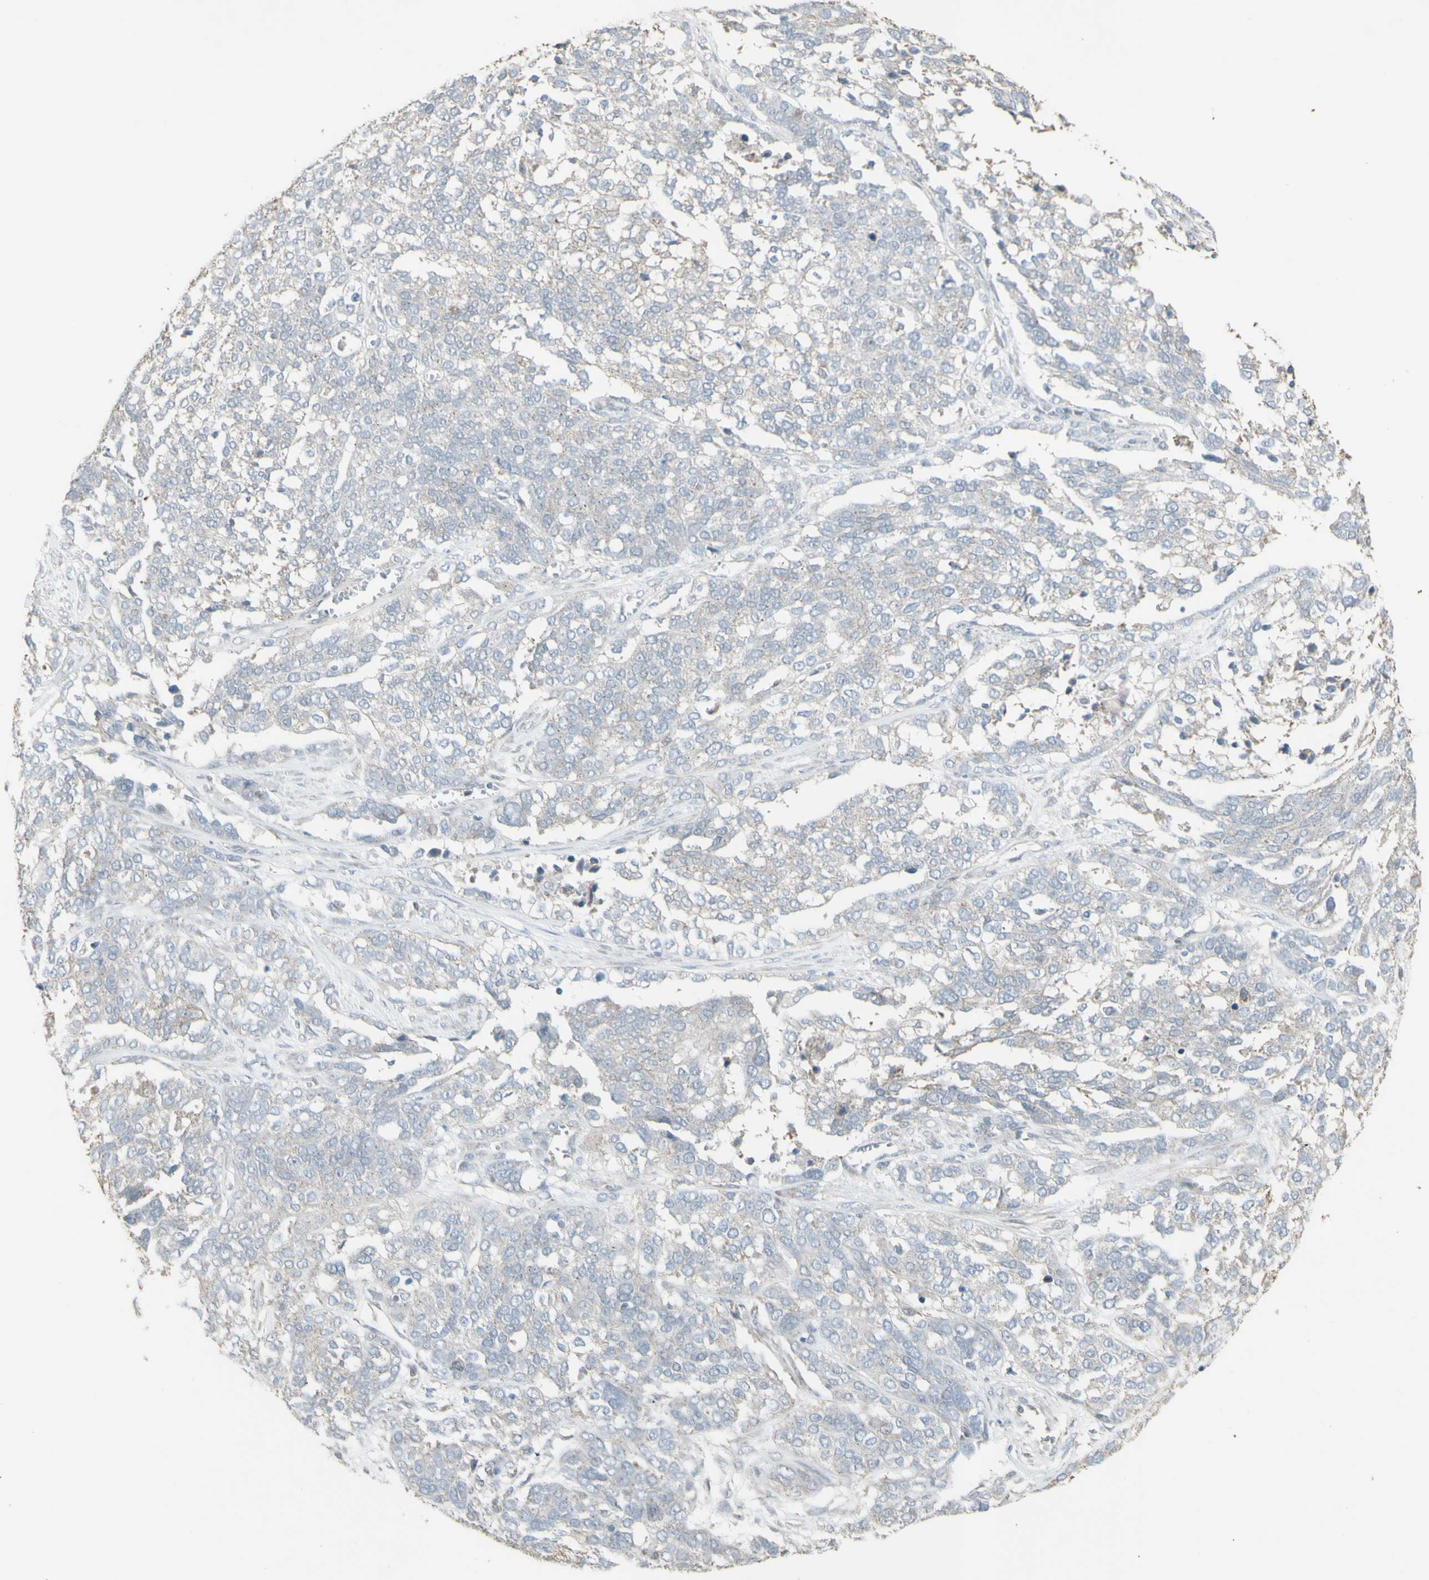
{"staining": {"intensity": "negative", "quantity": "none", "location": "none"}, "tissue": "ovarian cancer", "cell_type": "Tumor cells", "image_type": "cancer", "snomed": [{"axis": "morphology", "description": "Cystadenocarcinoma, serous, NOS"}, {"axis": "topography", "description": "Ovary"}], "caption": "Immunohistochemical staining of ovarian serous cystadenocarcinoma exhibits no significant staining in tumor cells.", "gene": "FXYD3", "patient": {"sex": "female", "age": 44}}